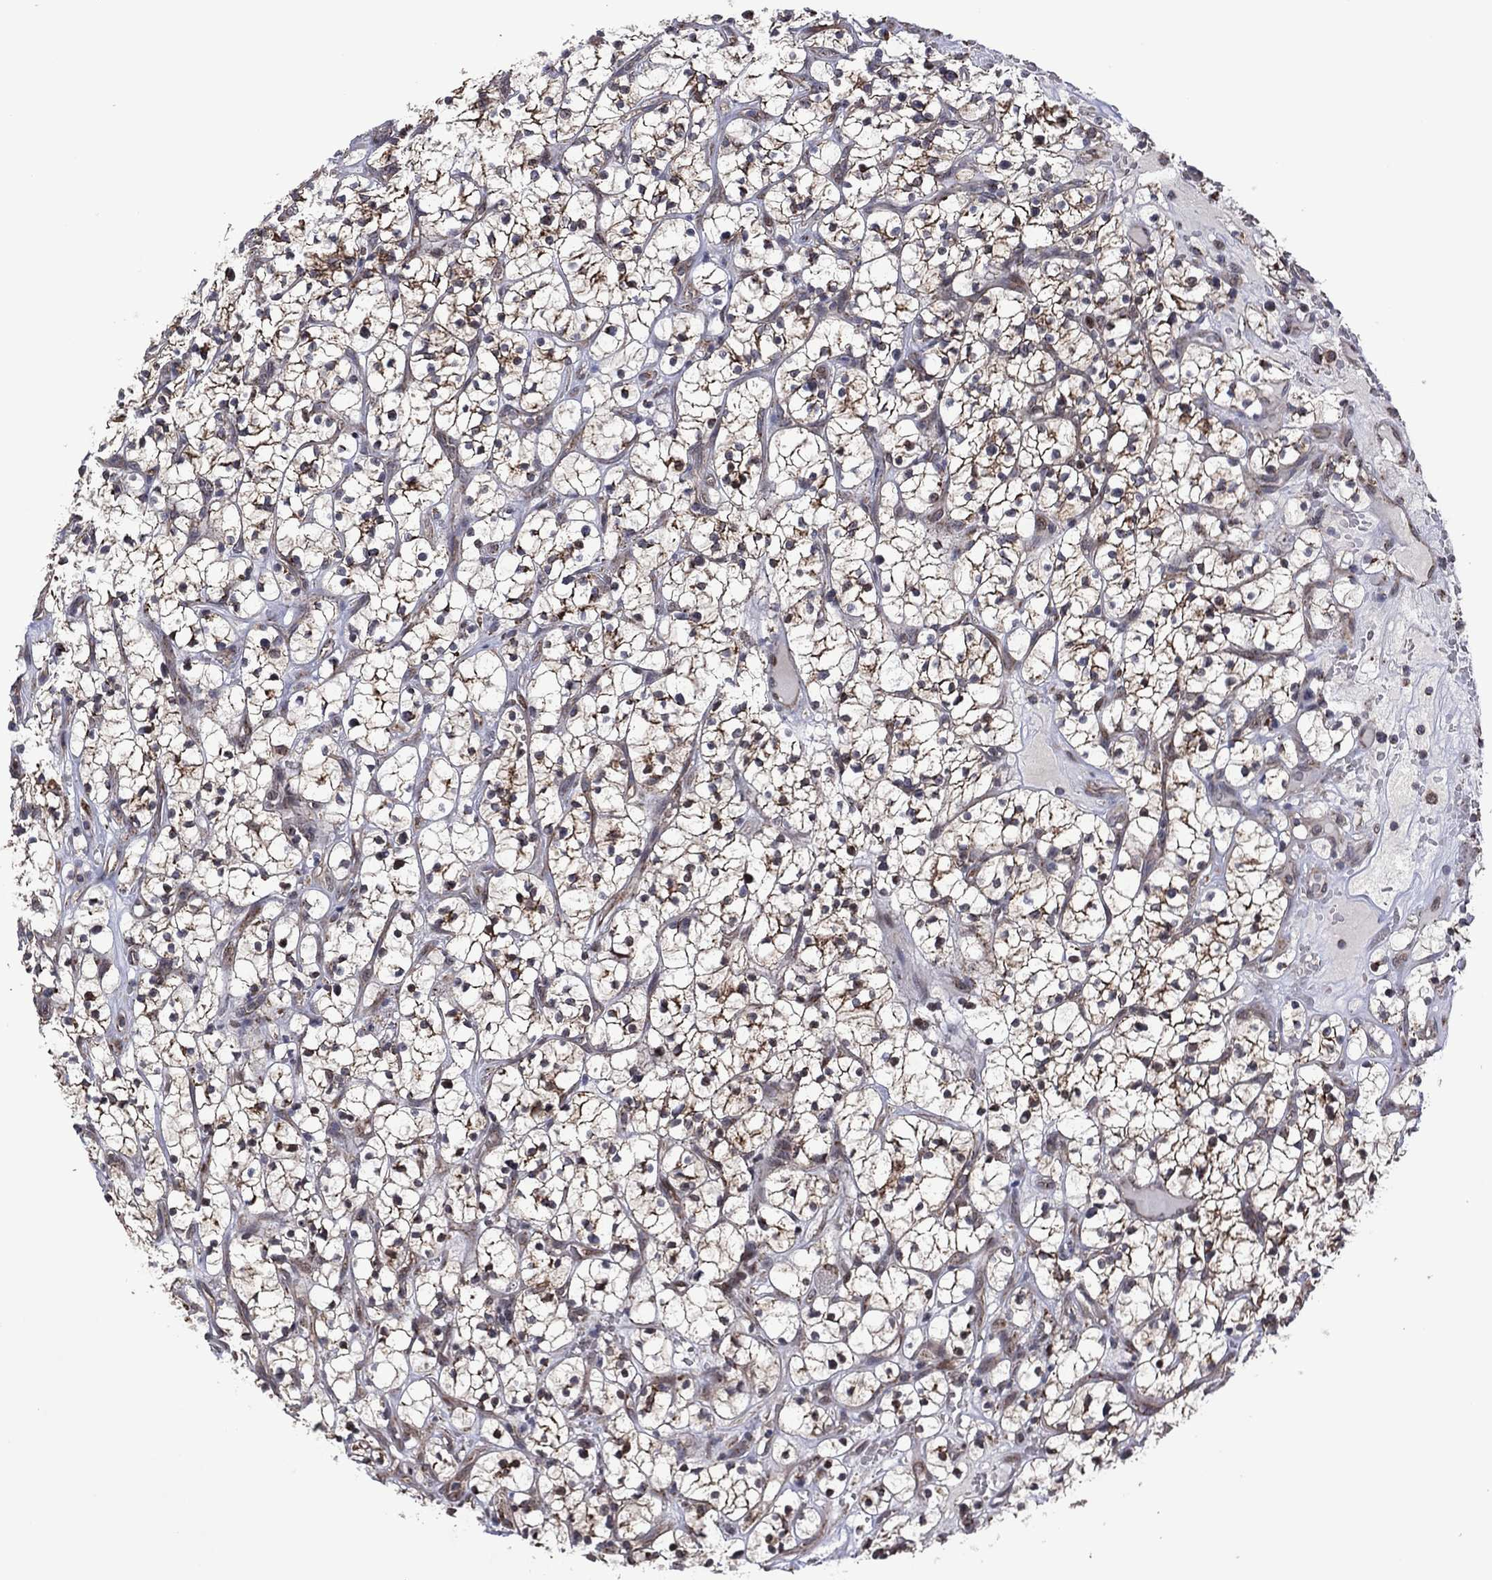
{"staining": {"intensity": "moderate", "quantity": "25%-75%", "location": "cytoplasmic/membranous"}, "tissue": "renal cancer", "cell_type": "Tumor cells", "image_type": "cancer", "snomed": [{"axis": "morphology", "description": "Adenocarcinoma, NOS"}, {"axis": "topography", "description": "Kidney"}], "caption": "Renal adenocarcinoma was stained to show a protein in brown. There is medium levels of moderate cytoplasmic/membranous staining in about 25%-75% of tumor cells. The protein of interest is stained brown, and the nuclei are stained in blue (DAB IHC with brightfield microscopy, high magnification).", "gene": "PIDD1", "patient": {"sex": "female", "age": 64}}